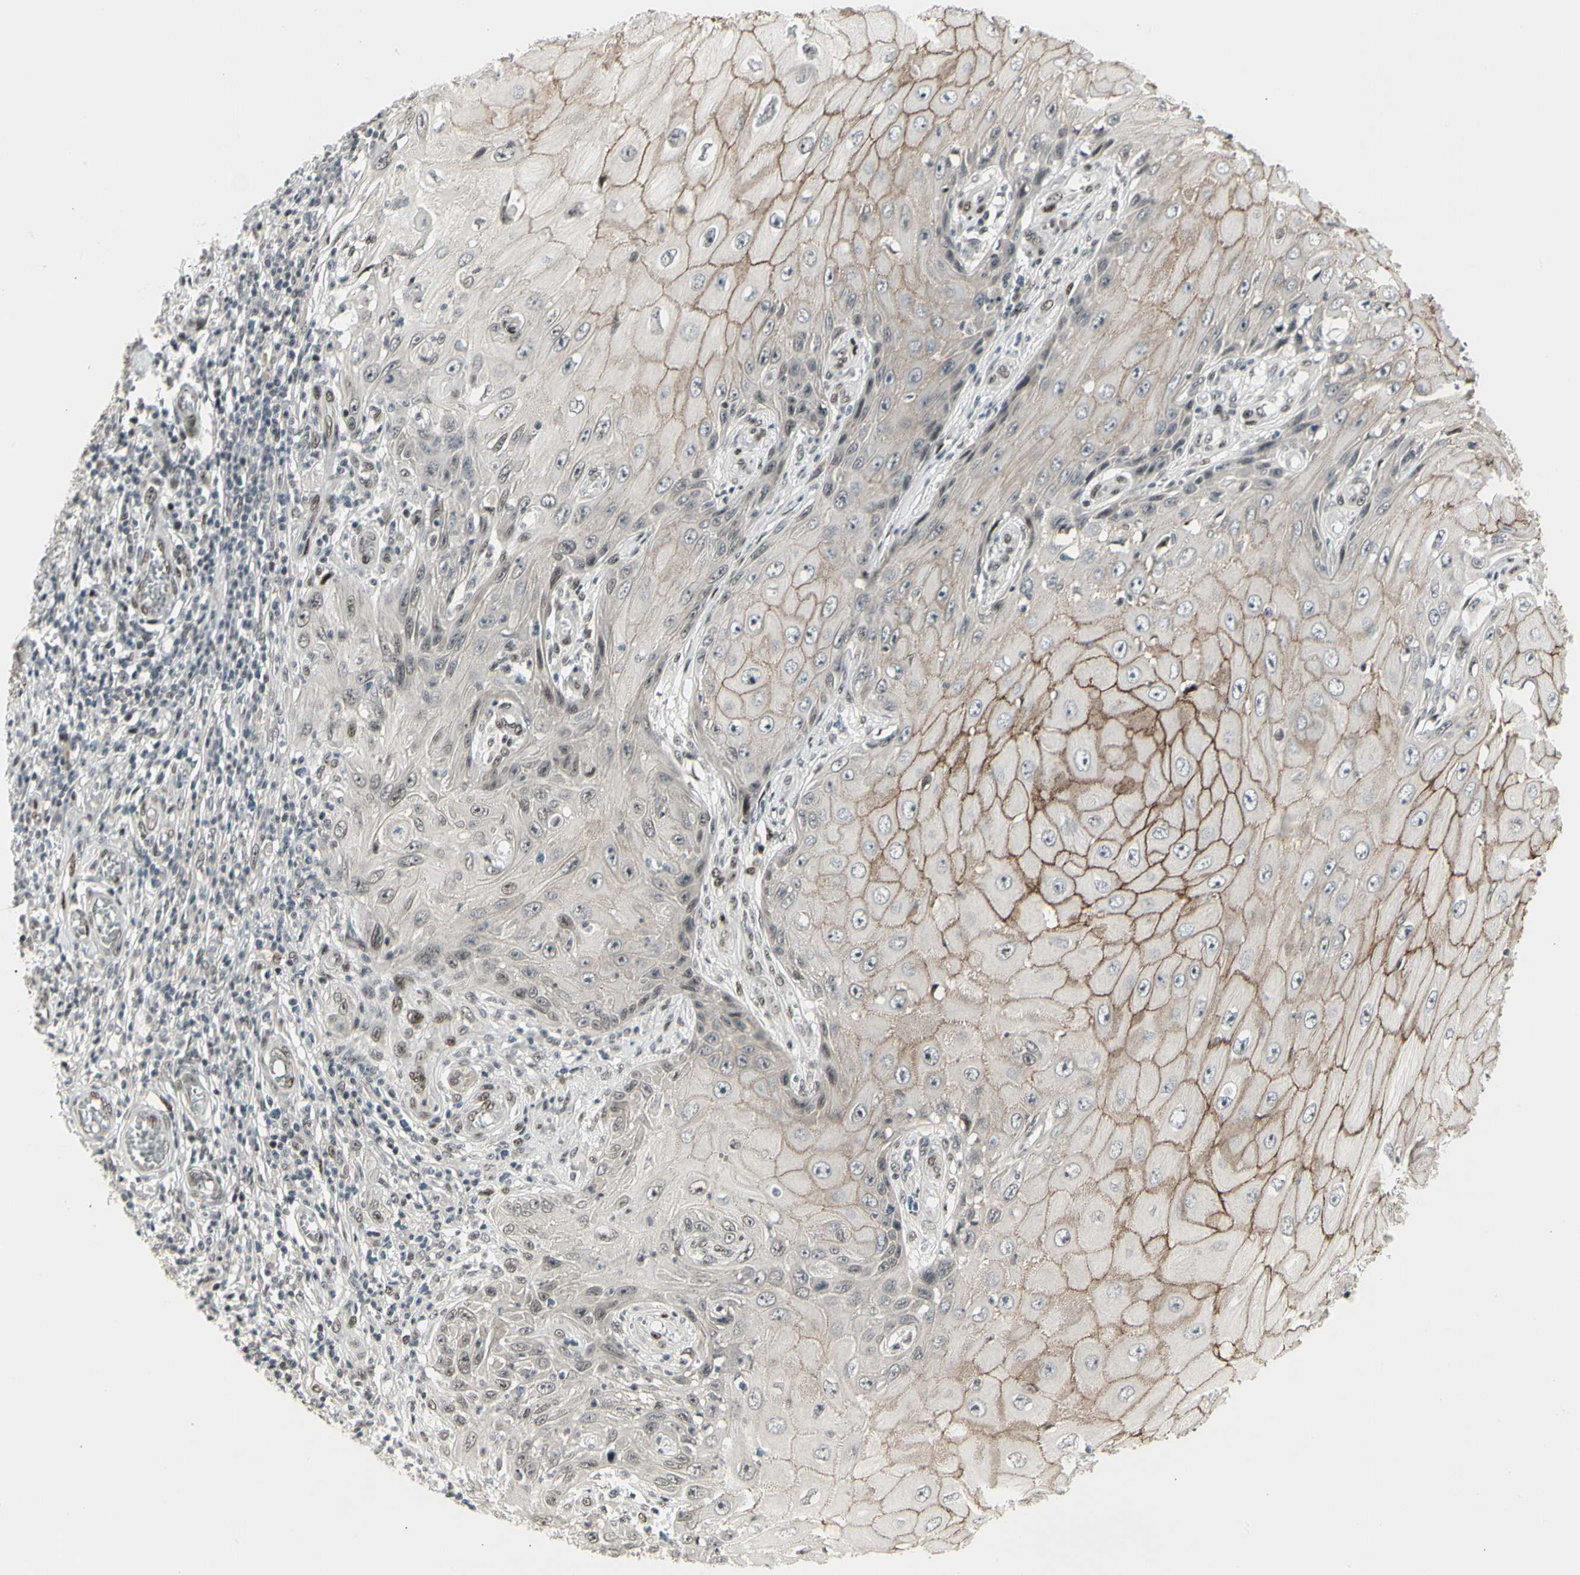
{"staining": {"intensity": "moderate", "quantity": "25%-75%", "location": "cytoplasmic/membranous"}, "tissue": "skin cancer", "cell_type": "Tumor cells", "image_type": "cancer", "snomed": [{"axis": "morphology", "description": "Squamous cell carcinoma, NOS"}, {"axis": "topography", "description": "Skin"}], "caption": "There is medium levels of moderate cytoplasmic/membranous expression in tumor cells of skin cancer, as demonstrated by immunohistochemical staining (brown color).", "gene": "FOXJ2", "patient": {"sex": "female", "age": 73}}